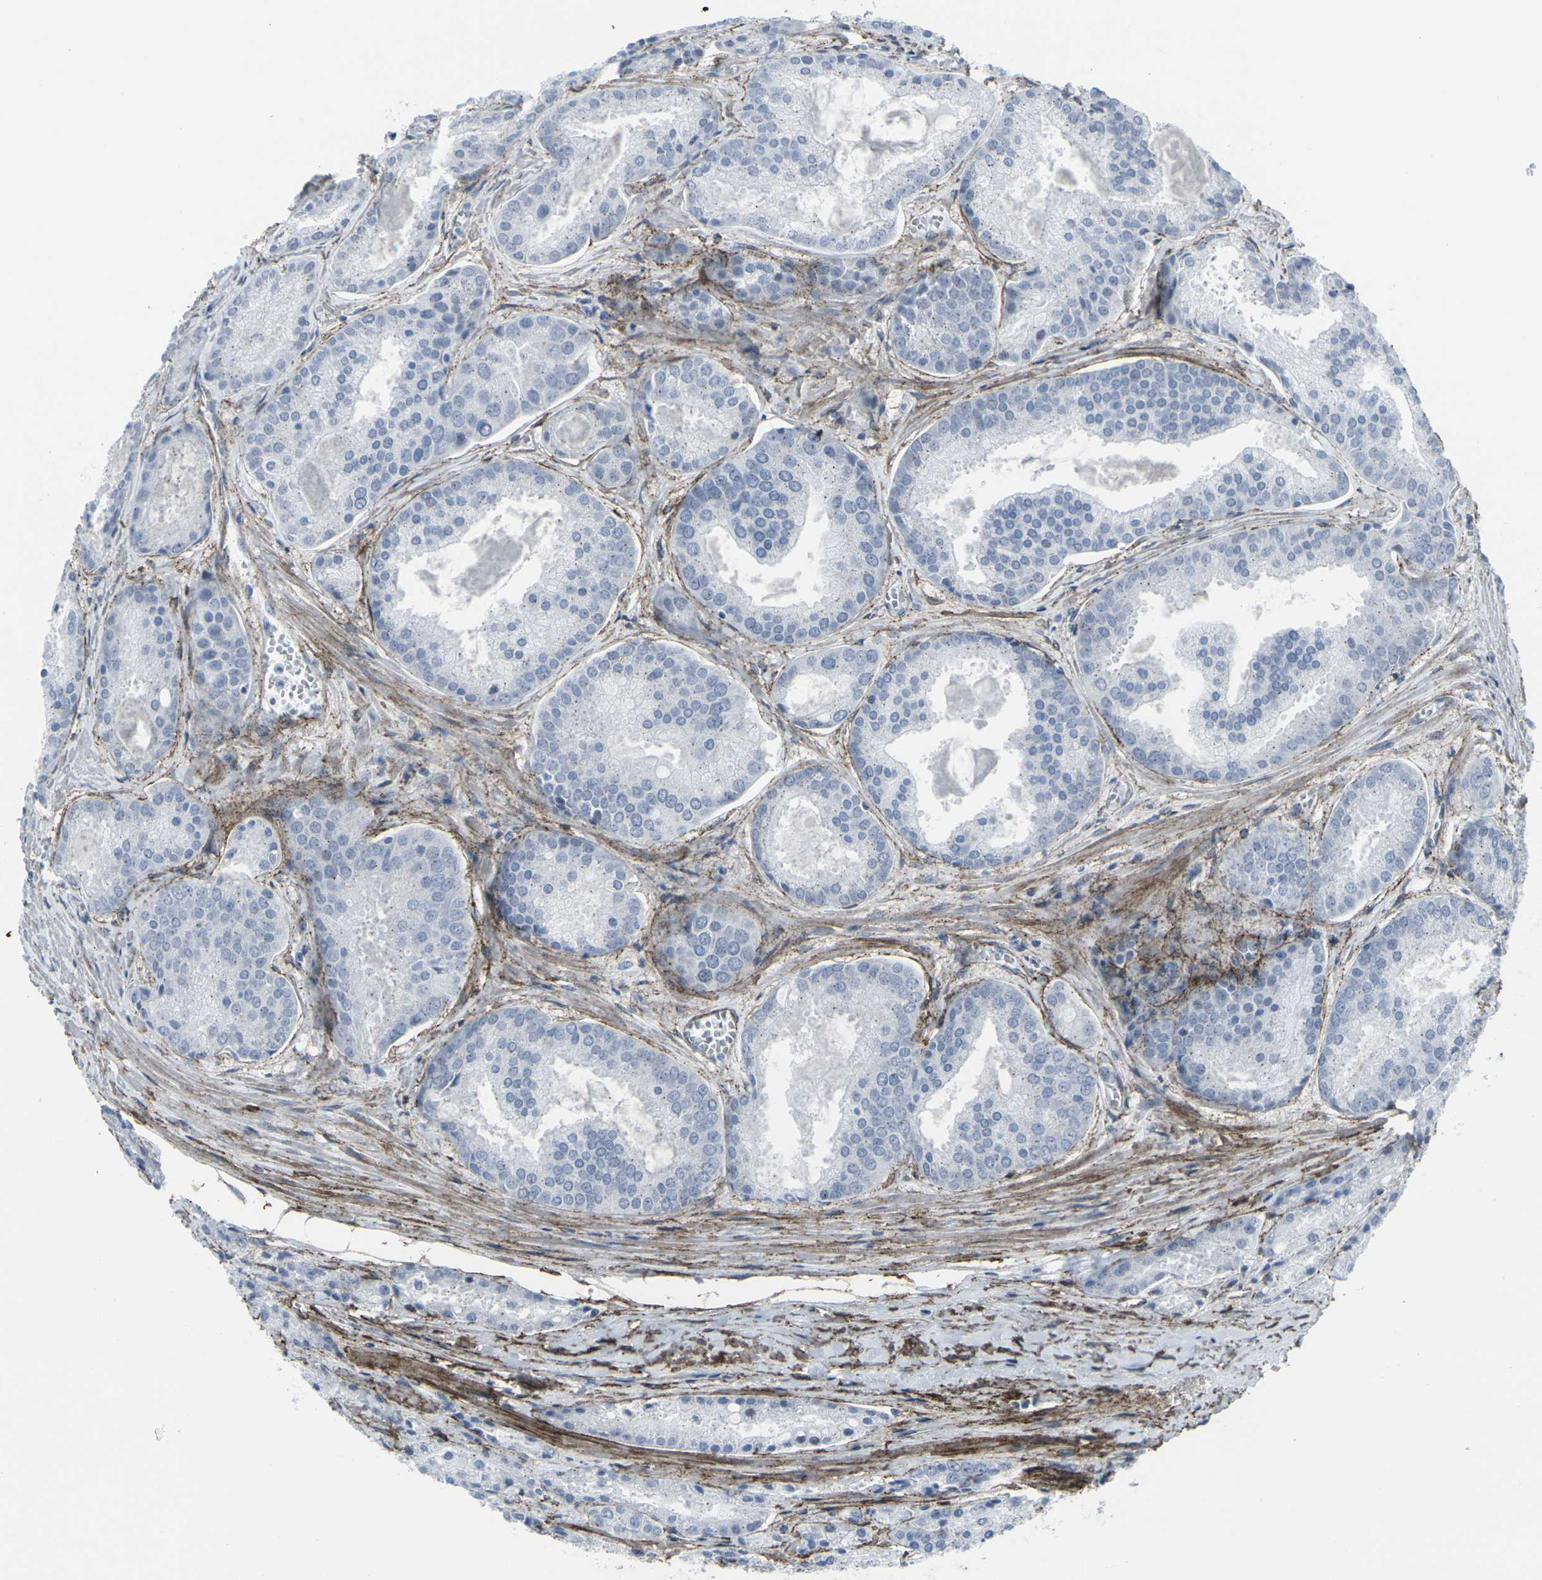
{"staining": {"intensity": "negative", "quantity": "none", "location": "none"}, "tissue": "prostate cancer", "cell_type": "Tumor cells", "image_type": "cancer", "snomed": [{"axis": "morphology", "description": "Adenocarcinoma, Low grade"}, {"axis": "topography", "description": "Prostate"}], "caption": "The photomicrograph reveals no staining of tumor cells in prostate cancer.", "gene": "CDH11", "patient": {"sex": "male", "age": 64}}